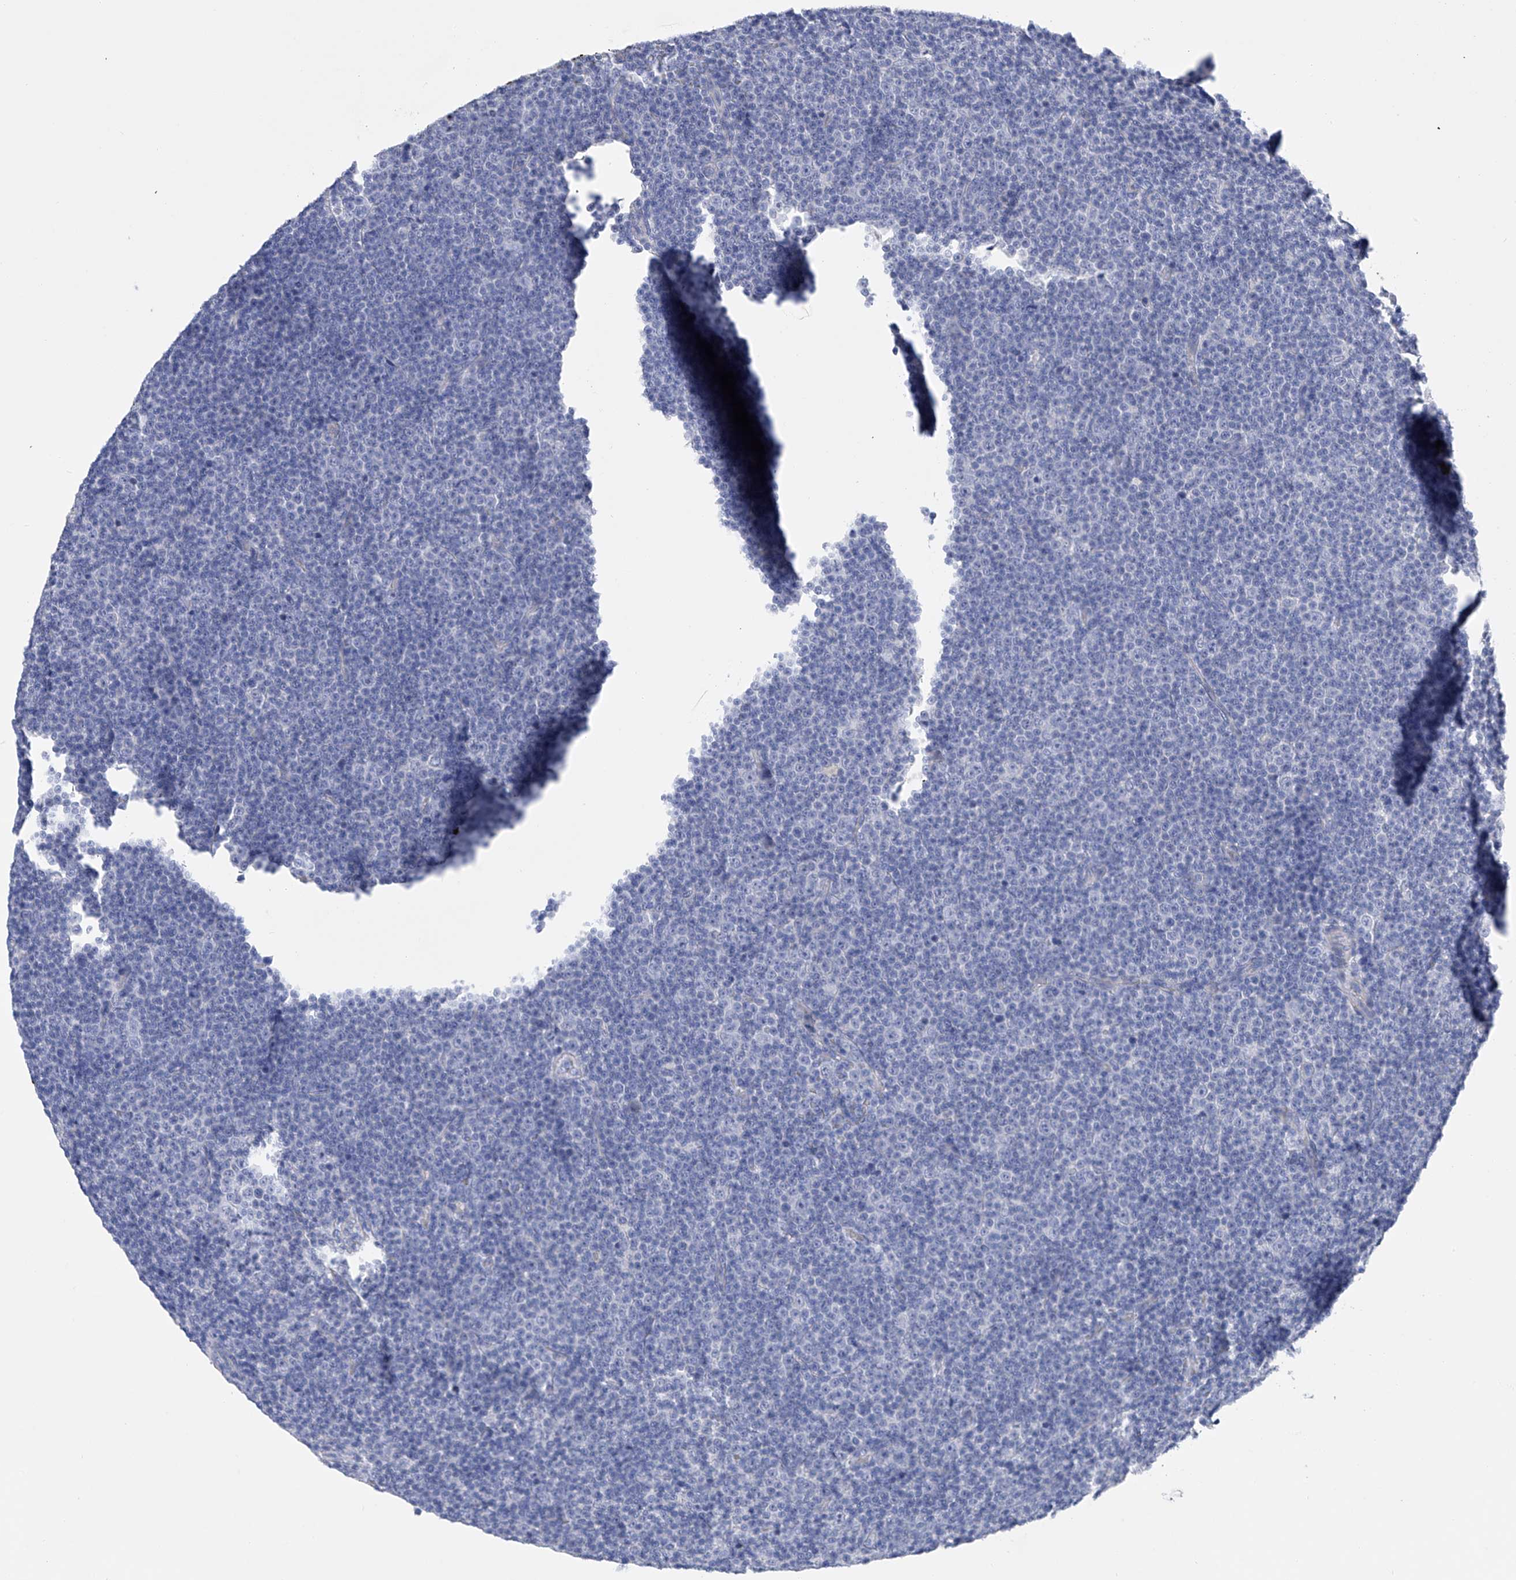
{"staining": {"intensity": "negative", "quantity": "none", "location": "none"}, "tissue": "lymphoma", "cell_type": "Tumor cells", "image_type": "cancer", "snomed": [{"axis": "morphology", "description": "Malignant lymphoma, non-Hodgkin's type, Low grade"}, {"axis": "topography", "description": "Lymph node"}], "caption": "IHC of human malignant lymphoma, non-Hodgkin's type (low-grade) exhibits no expression in tumor cells. (Immunohistochemistry (ihc), brightfield microscopy, high magnification).", "gene": "ADRA1A", "patient": {"sex": "female", "age": 67}}